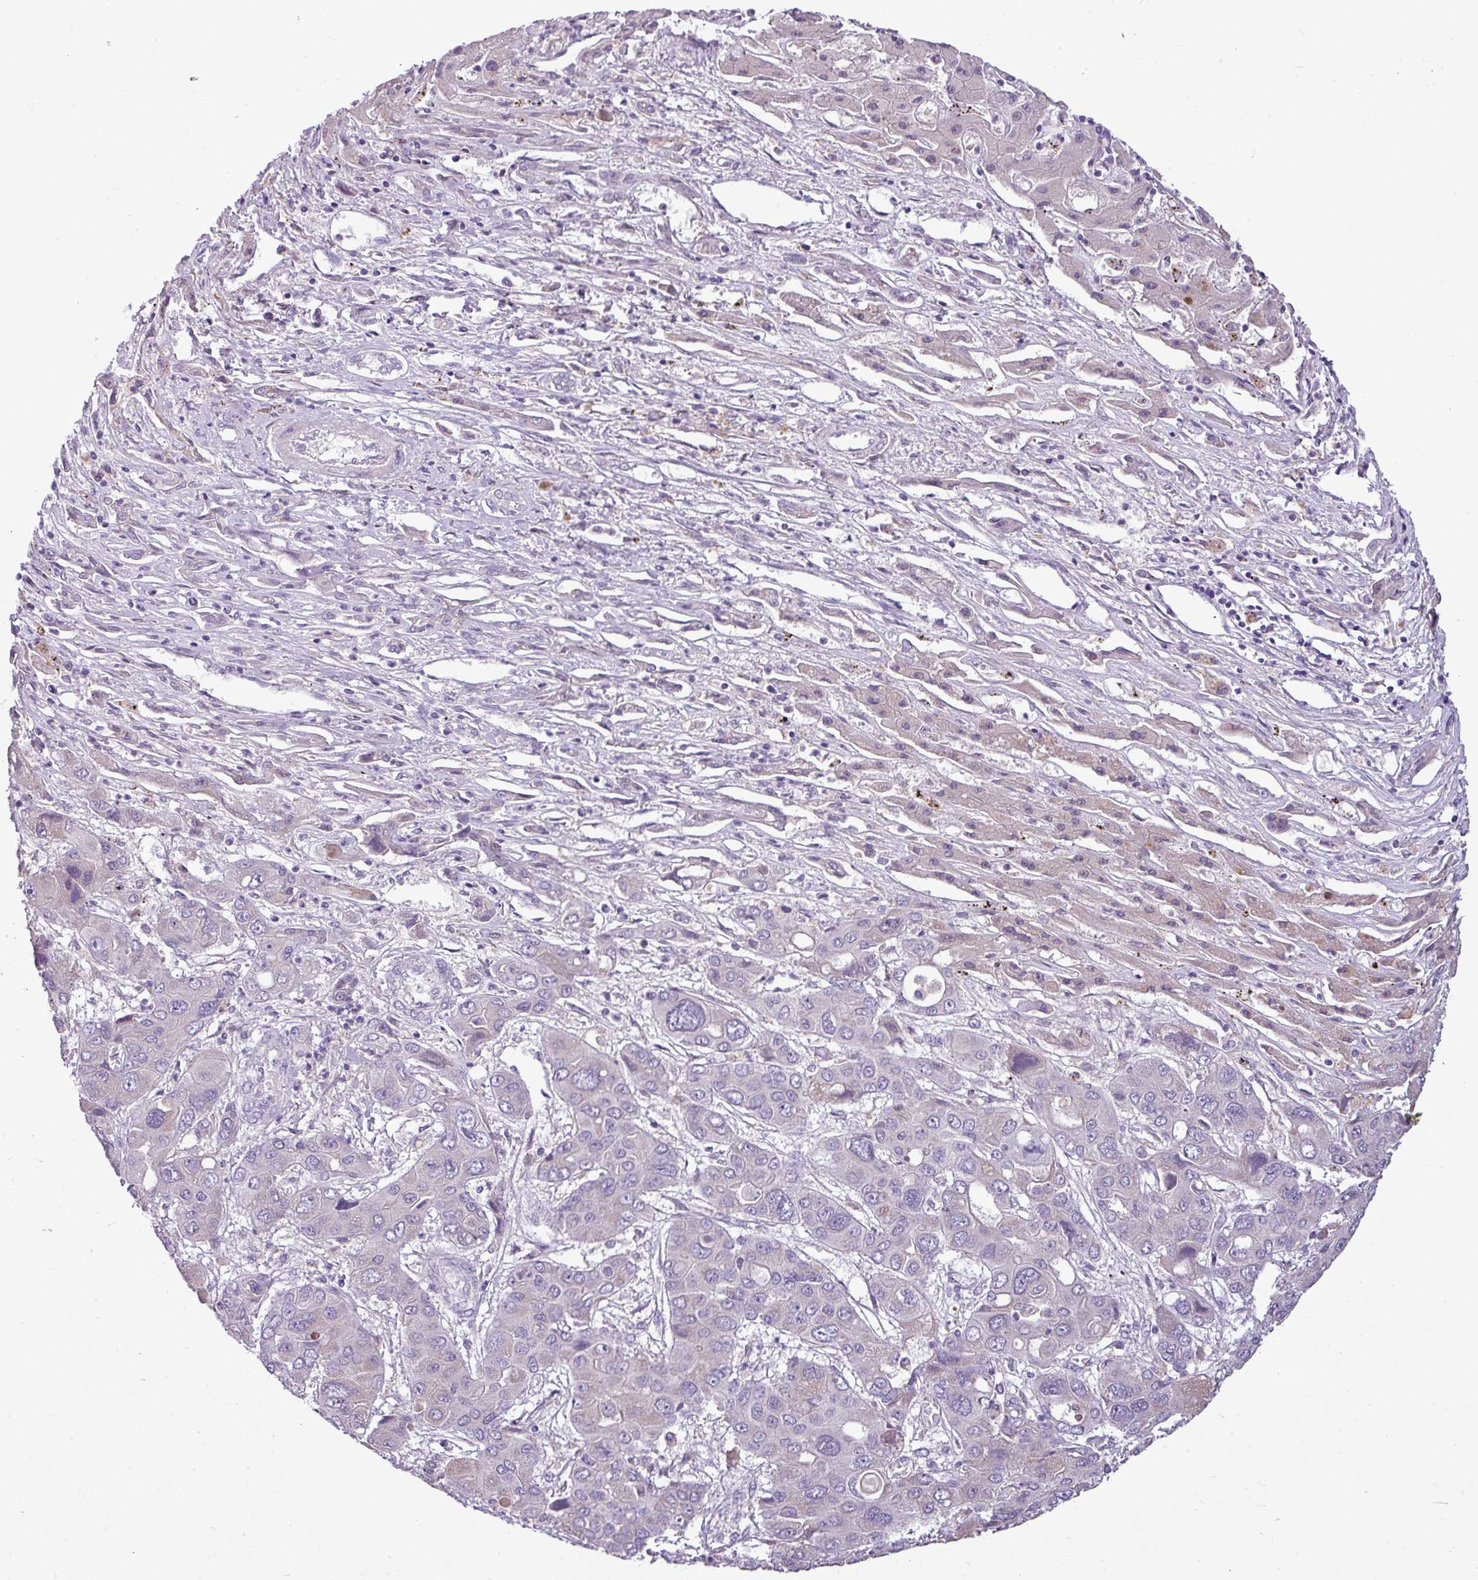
{"staining": {"intensity": "negative", "quantity": "none", "location": "none"}, "tissue": "liver cancer", "cell_type": "Tumor cells", "image_type": "cancer", "snomed": [{"axis": "morphology", "description": "Cholangiocarcinoma"}, {"axis": "topography", "description": "Liver"}], "caption": "A micrograph of cholangiocarcinoma (liver) stained for a protein exhibits no brown staining in tumor cells.", "gene": "IL17A", "patient": {"sex": "male", "age": 67}}